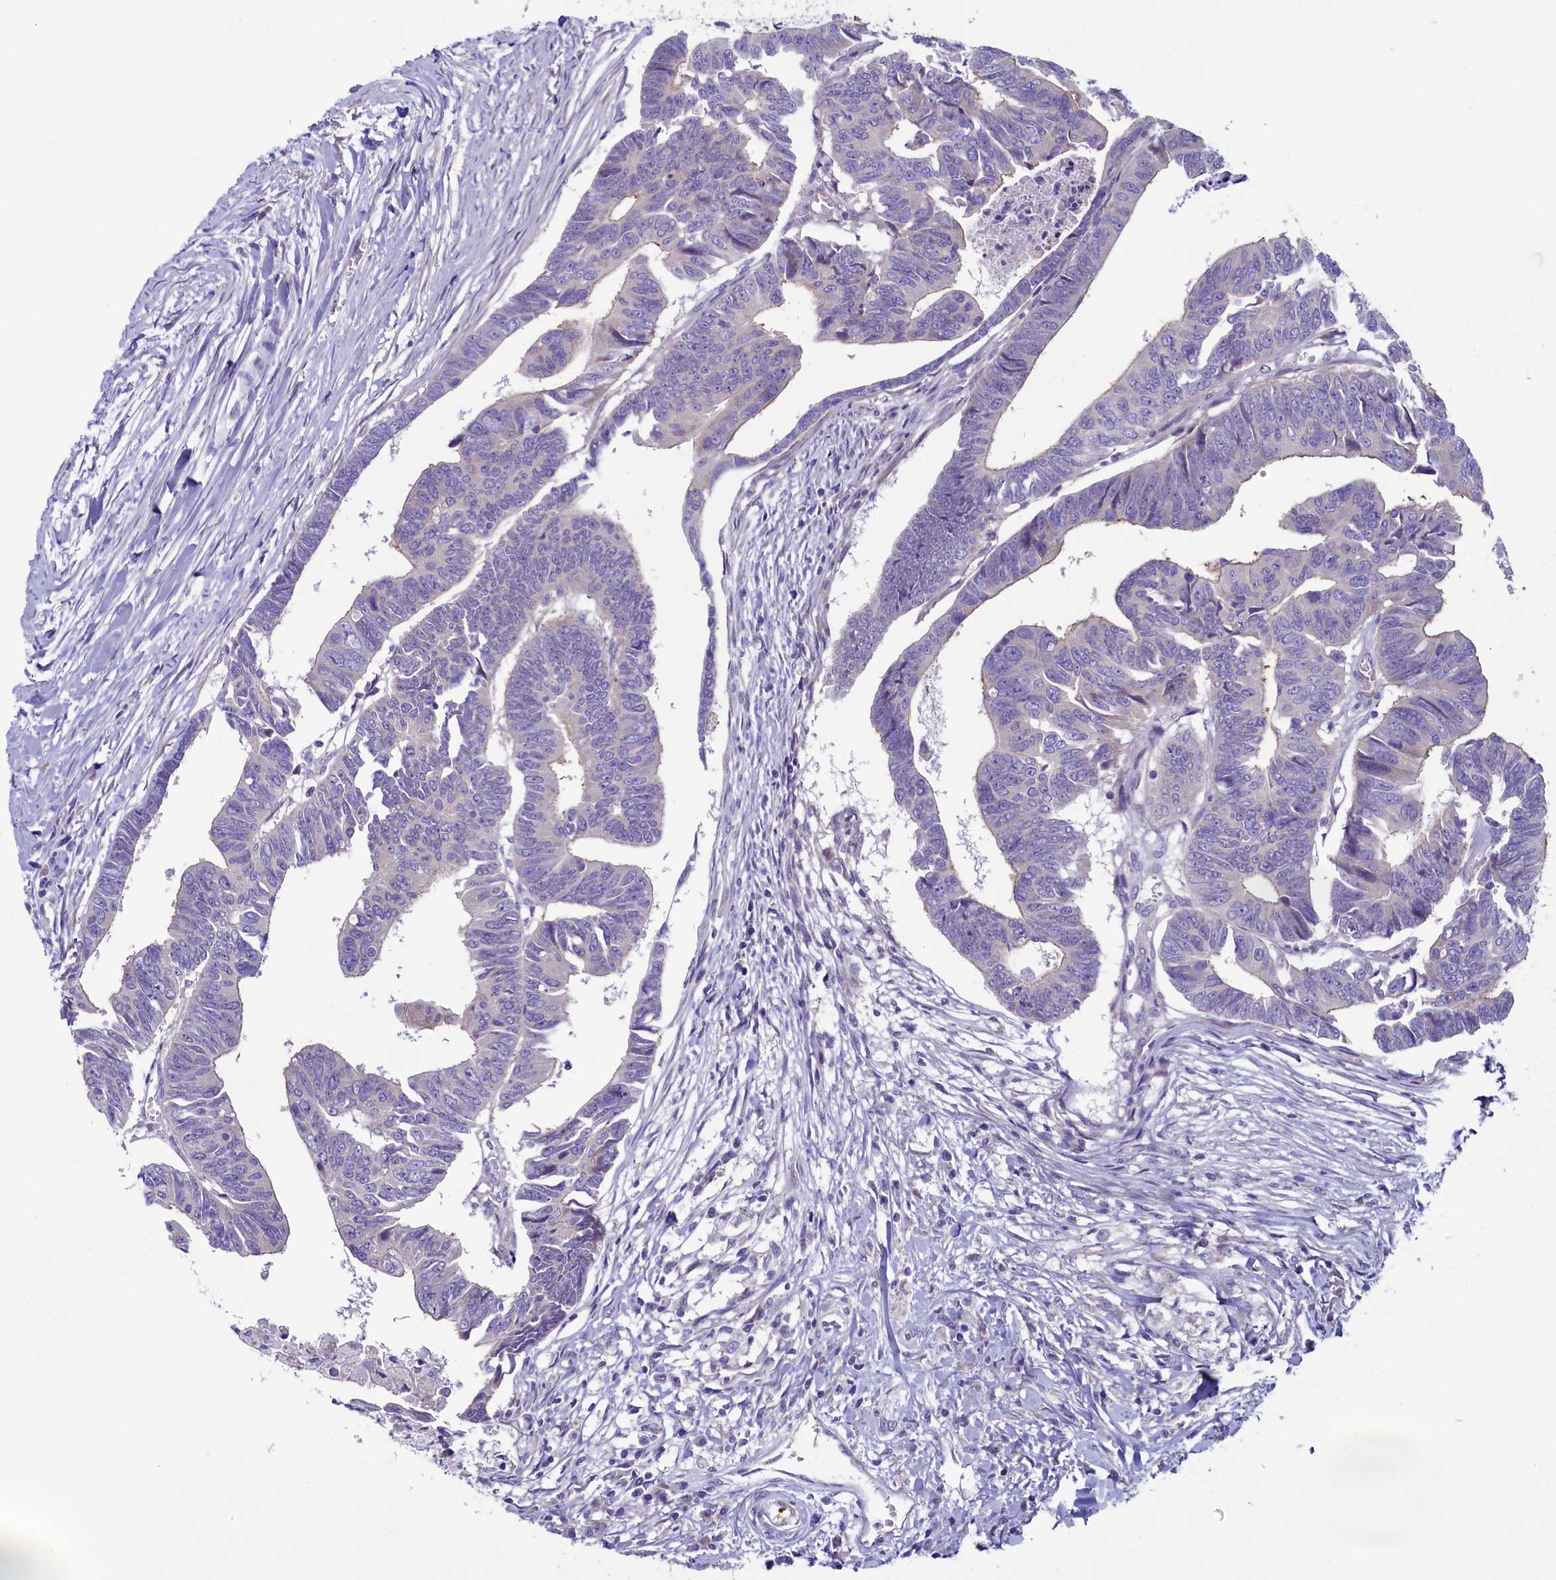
{"staining": {"intensity": "negative", "quantity": "none", "location": "none"}, "tissue": "colorectal cancer", "cell_type": "Tumor cells", "image_type": "cancer", "snomed": [{"axis": "morphology", "description": "Adenocarcinoma, NOS"}, {"axis": "topography", "description": "Rectum"}], "caption": "Immunohistochemistry (IHC) of adenocarcinoma (colorectal) shows no staining in tumor cells.", "gene": "KRBOX5", "patient": {"sex": "female", "age": 65}}